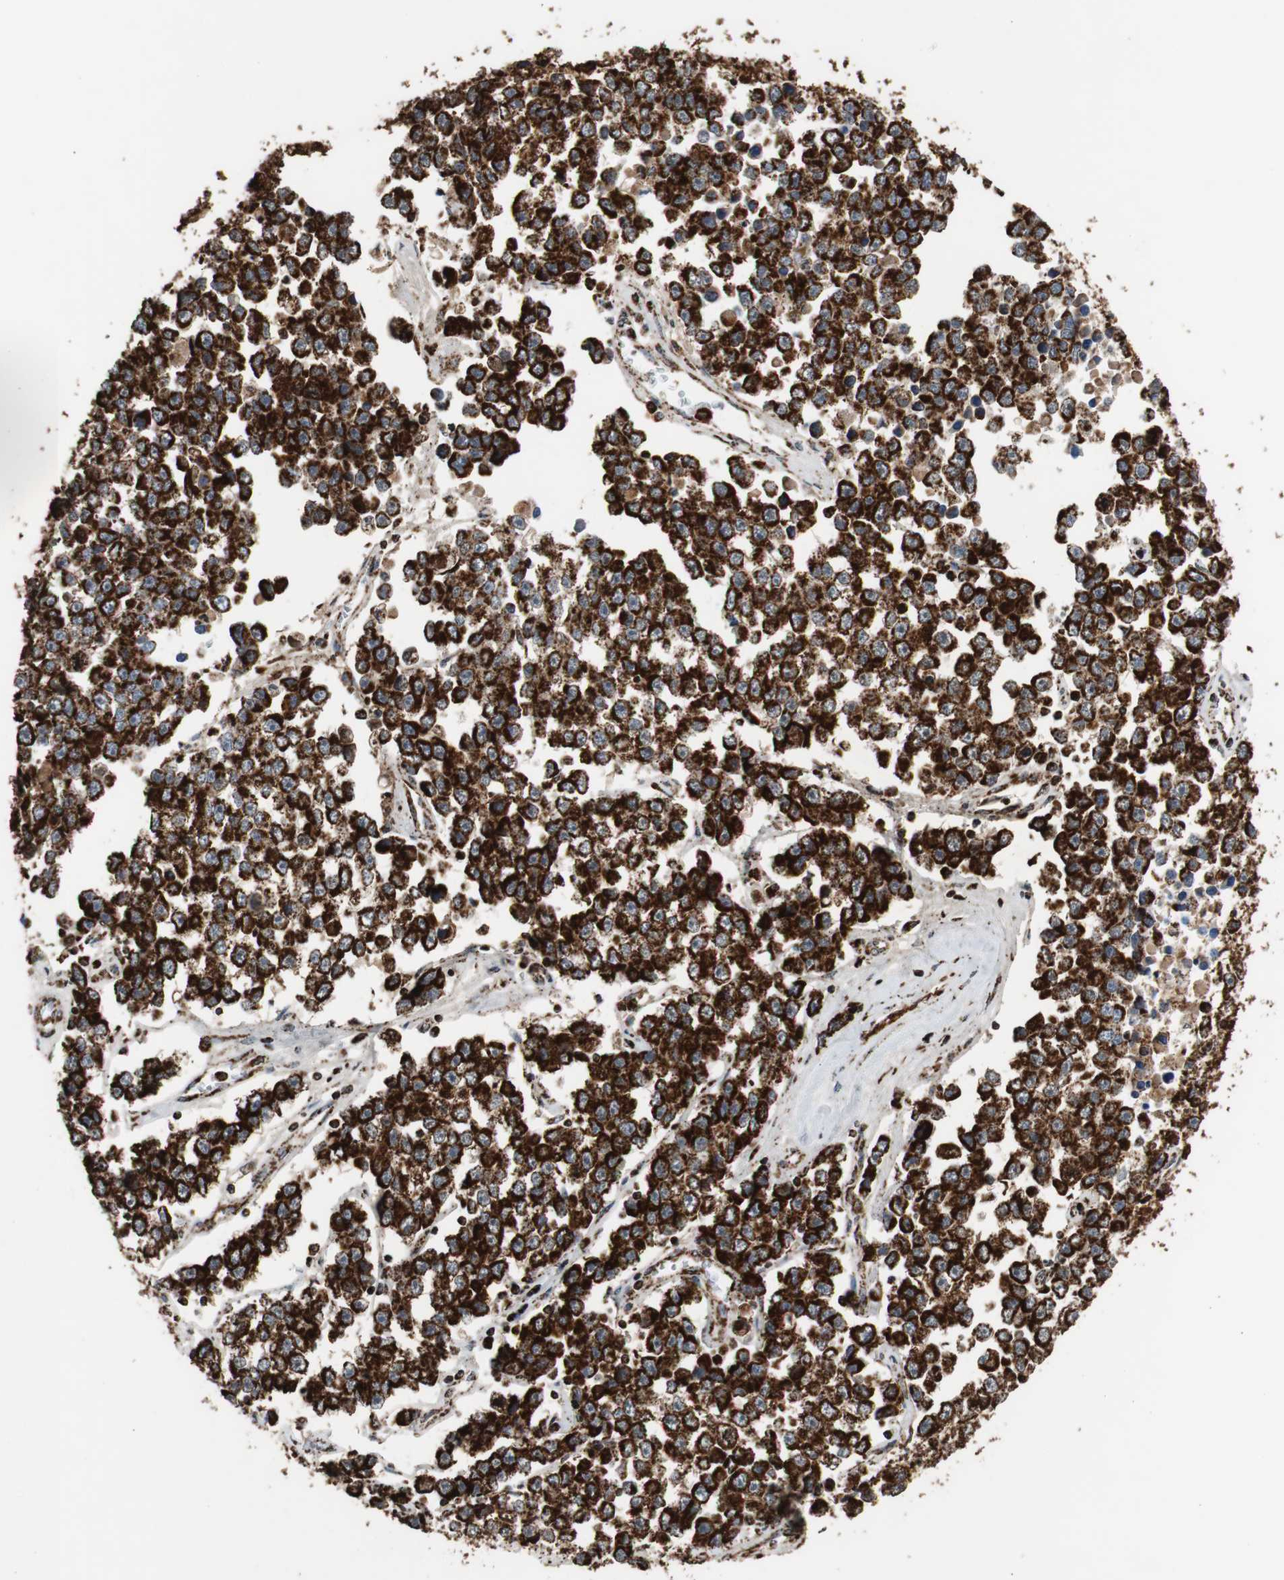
{"staining": {"intensity": "strong", "quantity": ">75%", "location": "cytoplasmic/membranous"}, "tissue": "testis cancer", "cell_type": "Tumor cells", "image_type": "cancer", "snomed": [{"axis": "morphology", "description": "Seminoma, NOS"}, {"axis": "morphology", "description": "Carcinoma, Embryonal, NOS"}, {"axis": "topography", "description": "Testis"}], "caption": "Testis cancer (embryonal carcinoma) was stained to show a protein in brown. There is high levels of strong cytoplasmic/membranous expression in approximately >75% of tumor cells.", "gene": "HSPA9", "patient": {"sex": "male", "age": 52}}